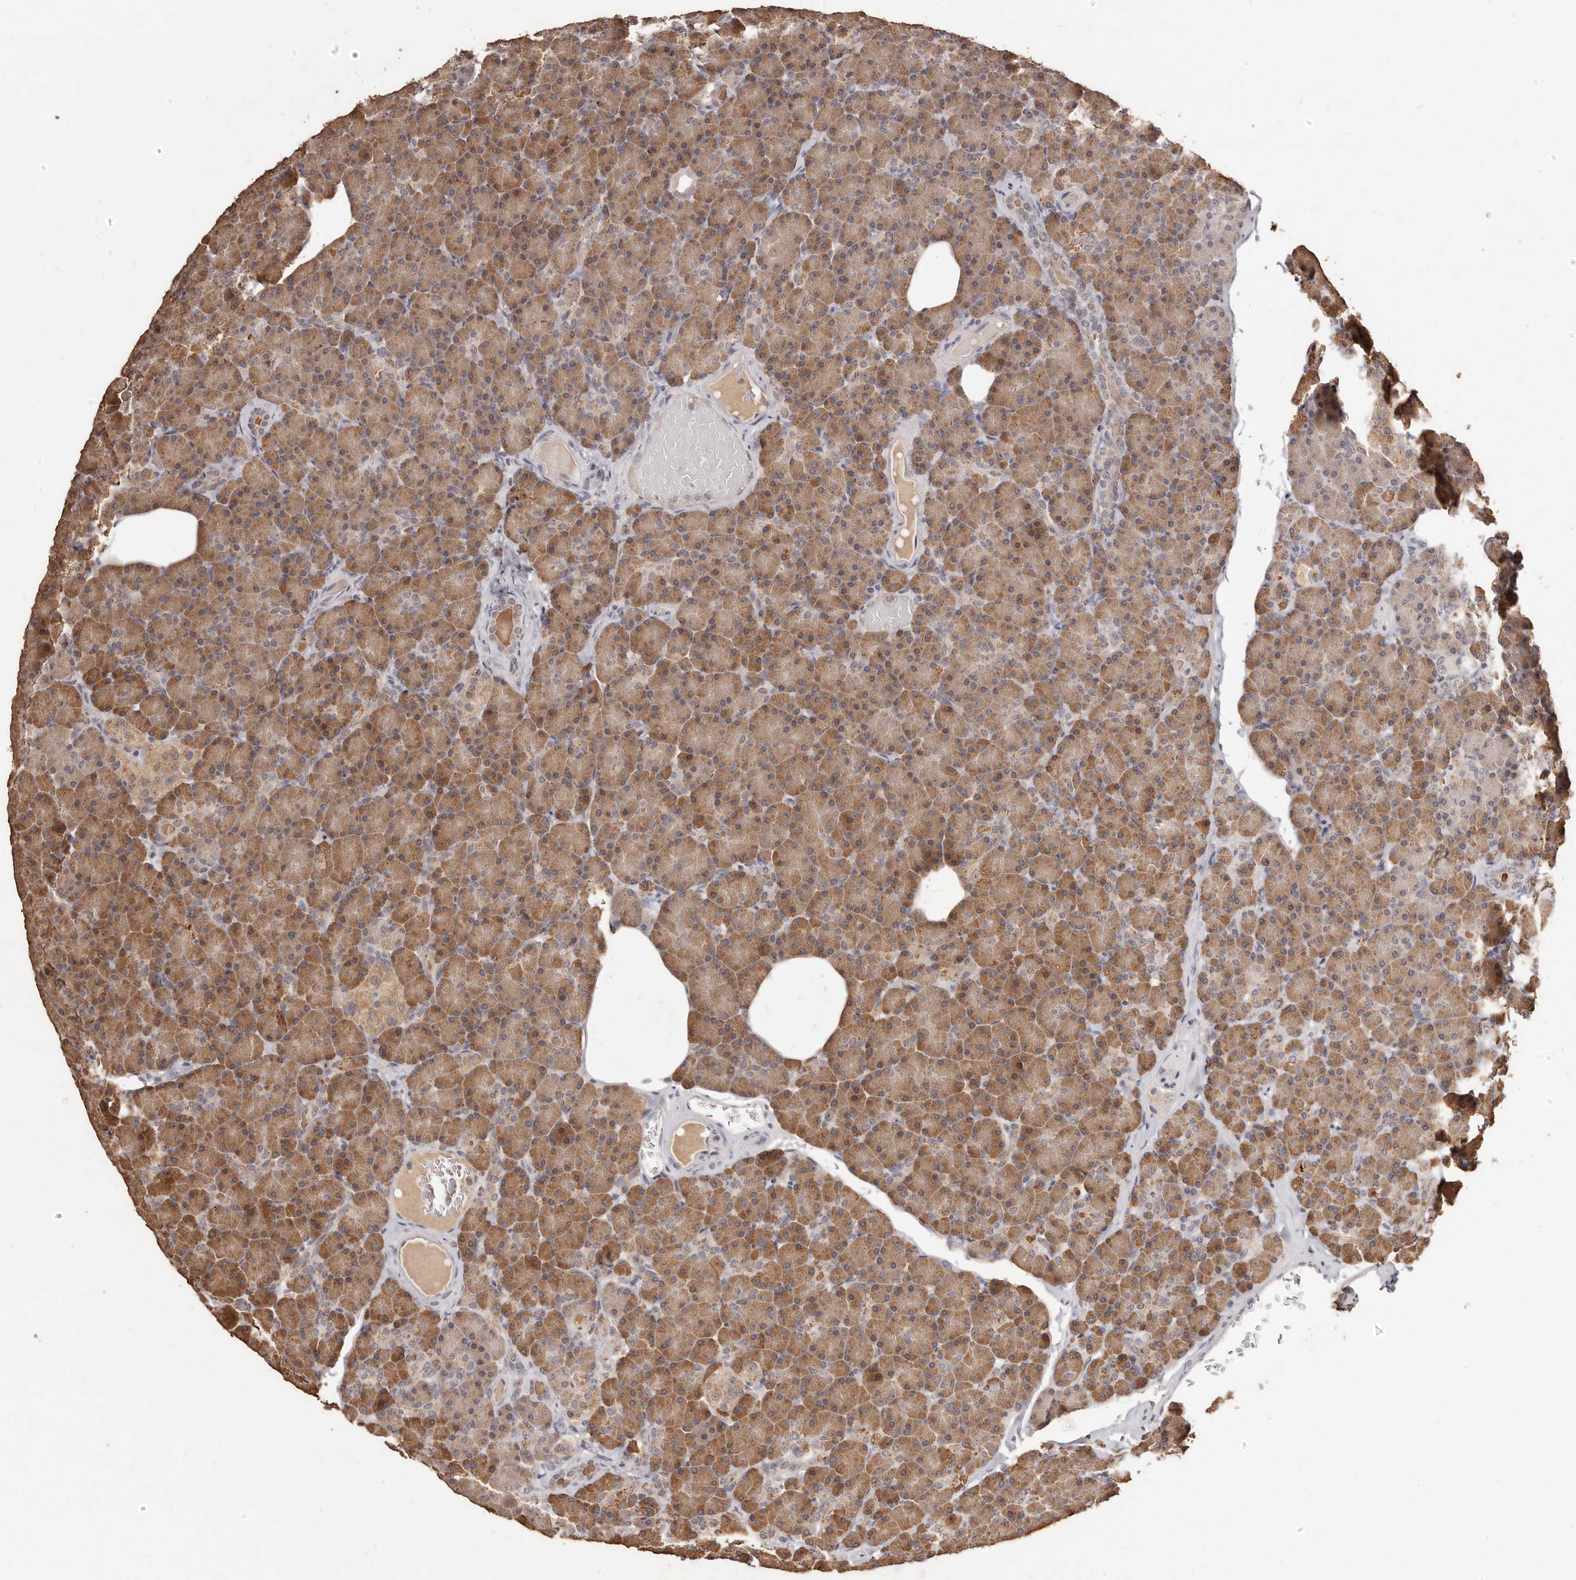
{"staining": {"intensity": "moderate", "quantity": ">75%", "location": "cytoplasmic/membranous"}, "tissue": "pancreas", "cell_type": "Exocrine glandular cells", "image_type": "normal", "snomed": [{"axis": "morphology", "description": "Normal tissue, NOS"}, {"axis": "topography", "description": "Pancreas"}], "caption": "Exocrine glandular cells show medium levels of moderate cytoplasmic/membranous positivity in approximately >75% of cells in normal pancreas.", "gene": "TSPAN13", "patient": {"sex": "female", "age": 43}}